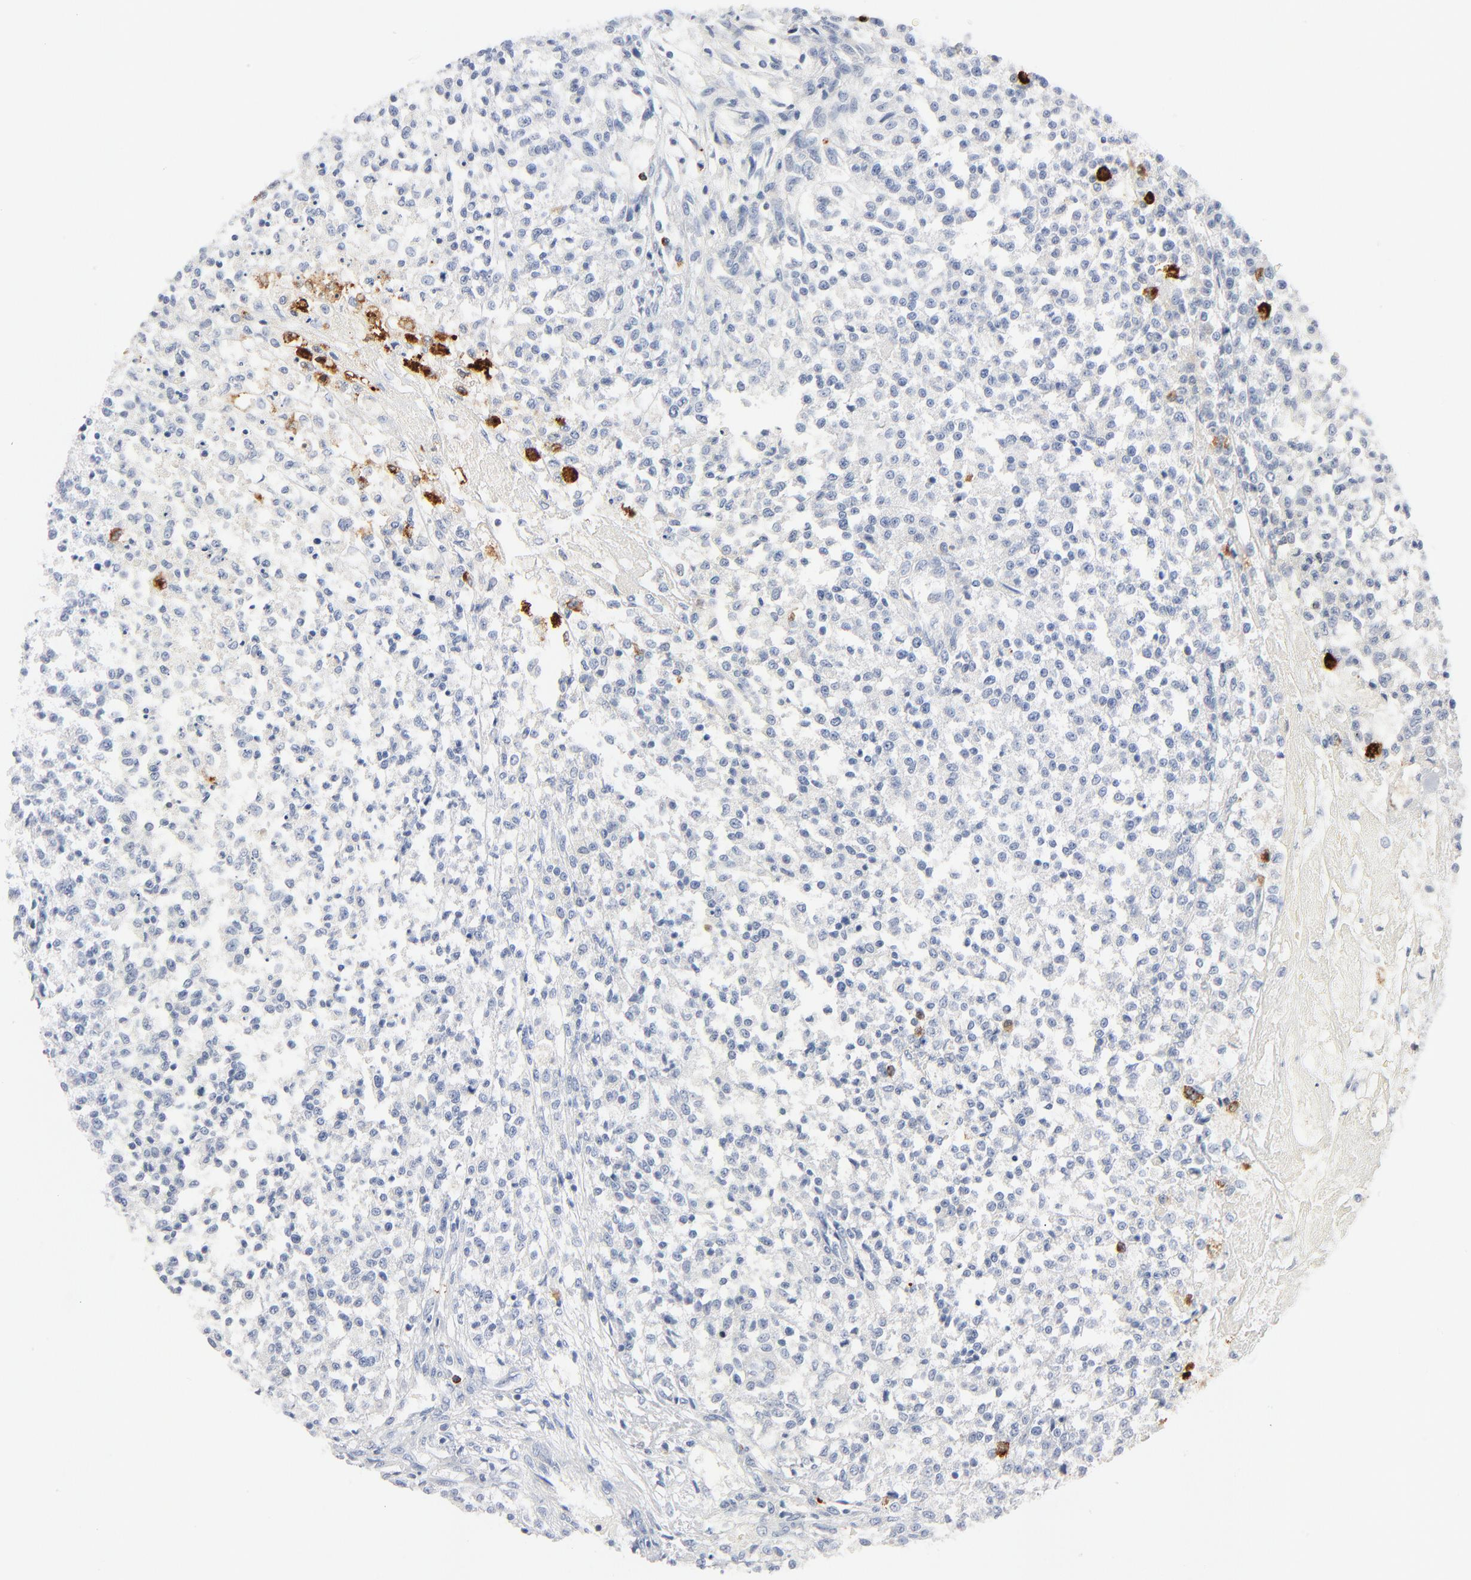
{"staining": {"intensity": "negative", "quantity": "none", "location": "none"}, "tissue": "testis cancer", "cell_type": "Tumor cells", "image_type": "cancer", "snomed": [{"axis": "morphology", "description": "Seminoma, NOS"}, {"axis": "topography", "description": "Testis"}], "caption": "The immunohistochemistry micrograph has no significant staining in tumor cells of testis cancer (seminoma) tissue. Nuclei are stained in blue.", "gene": "GZMB", "patient": {"sex": "male", "age": 59}}